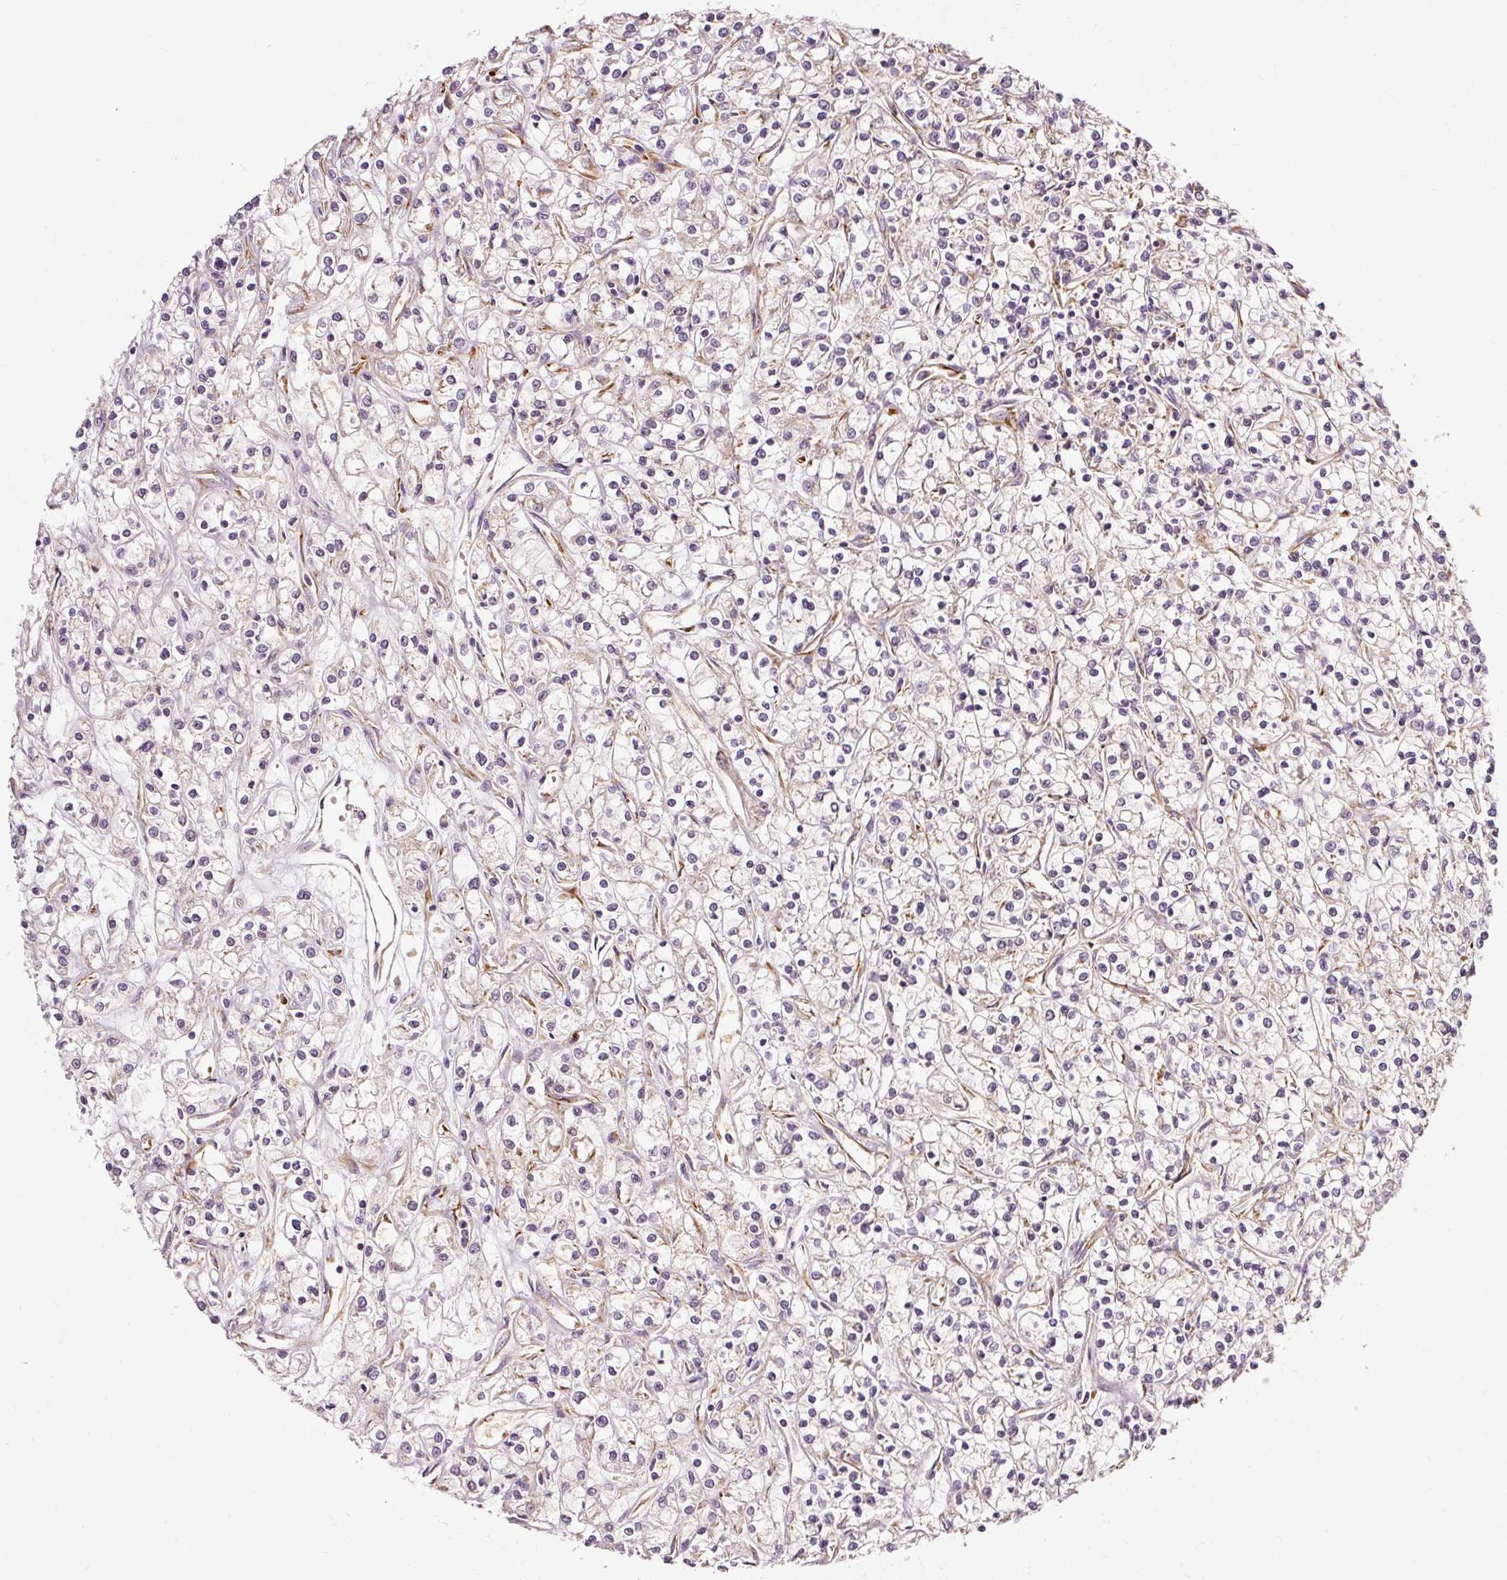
{"staining": {"intensity": "weak", "quantity": "<25%", "location": "cytoplasmic/membranous"}, "tissue": "renal cancer", "cell_type": "Tumor cells", "image_type": "cancer", "snomed": [{"axis": "morphology", "description": "Adenocarcinoma, NOS"}, {"axis": "topography", "description": "Kidney"}], "caption": "This is an immunohistochemistry histopathology image of adenocarcinoma (renal). There is no expression in tumor cells.", "gene": "RPL10A", "patient": {"sex": "female", "age": 59}}